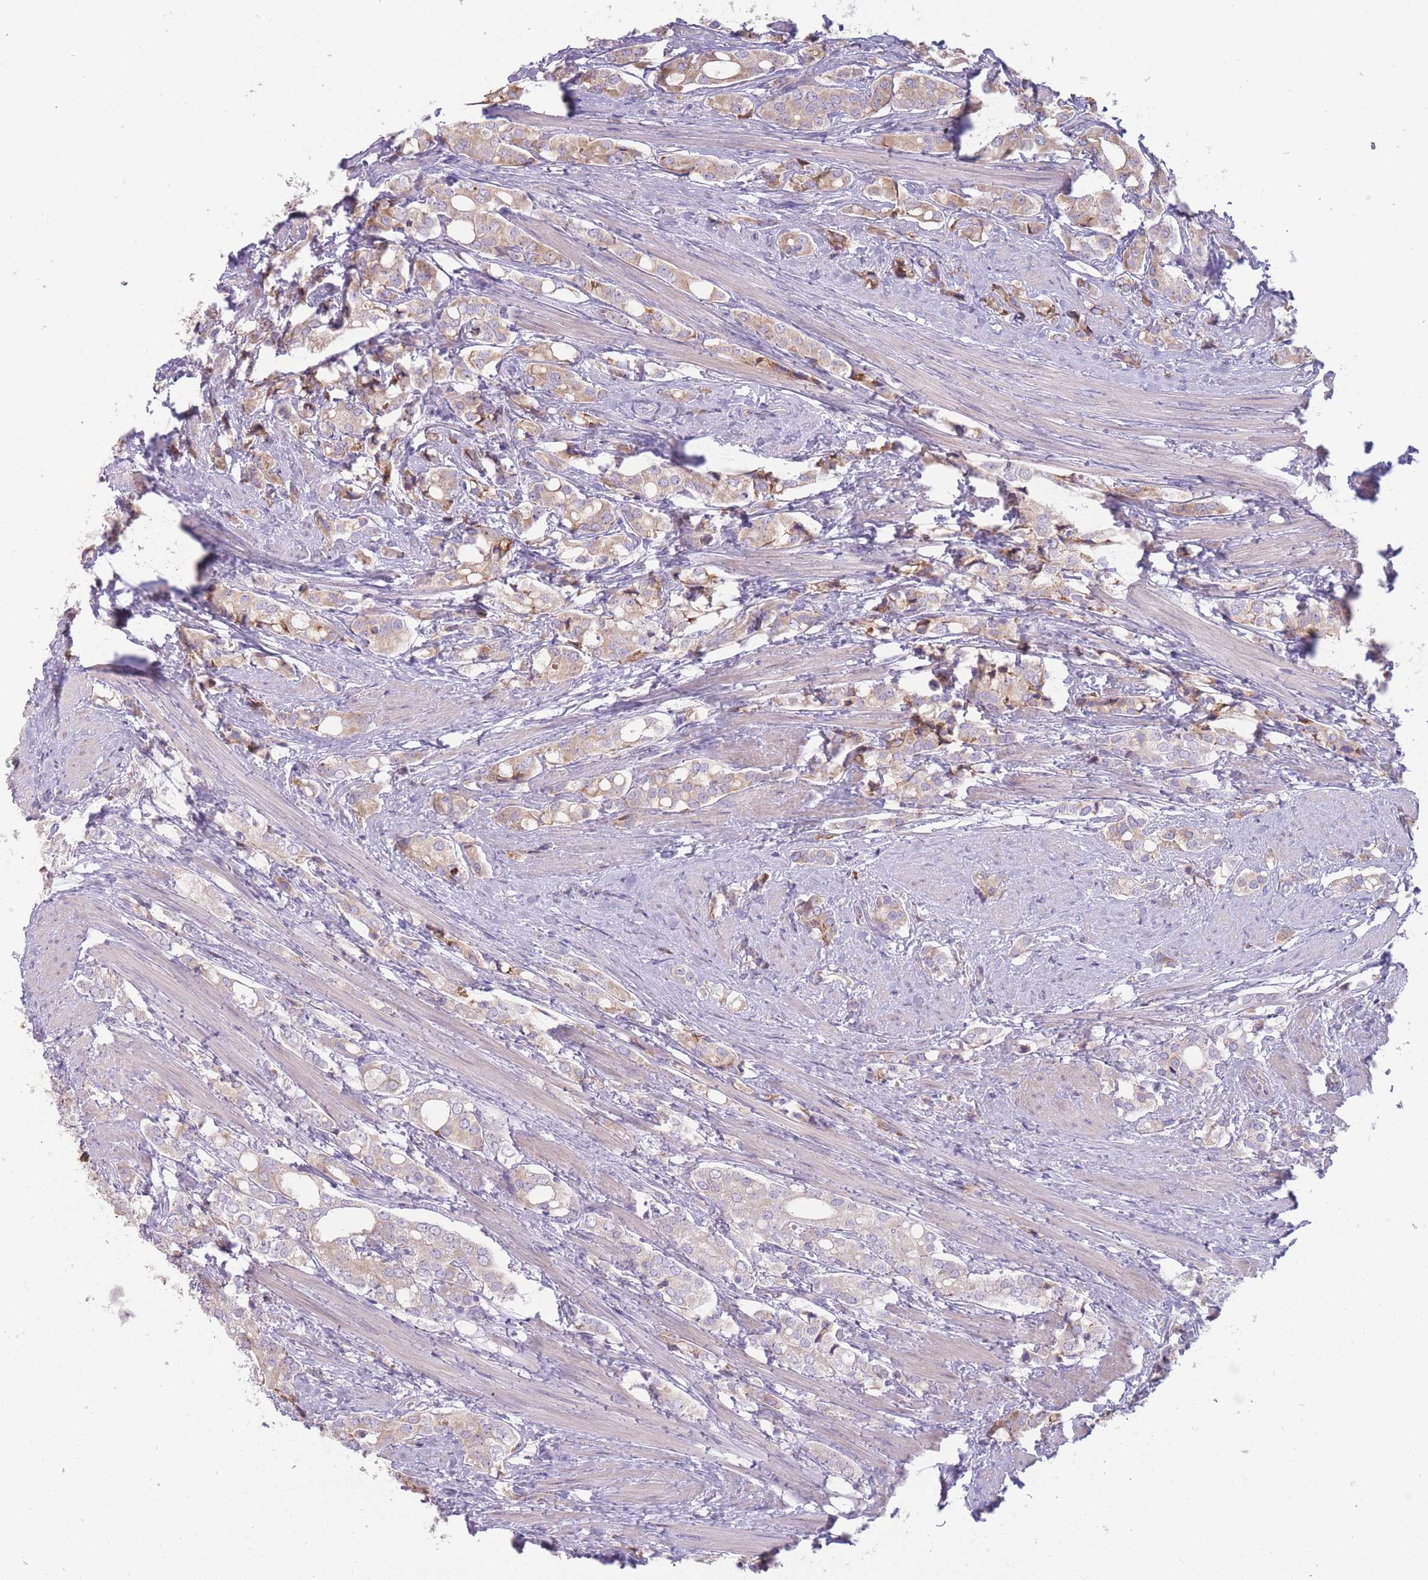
{"staining": {"intensity": "weak", "quantity": "<25%", "location": "cytoplasmic/membranous"}, "tissue": "prostate cancer", "cell_type": "Tumor cells", "image_type": "cancer", "snomed": [{"axis": "morphology", "description": "Adenocarcinoma, High grade"}, {"axis": "topography", "description": "Prostate"}], "caption": "Prostate adenocarcinoma (high-grade) was stained to show a protein in brown. There is no significant staining in tumor cells. The staining was performed using DAB (3,3'-diaminobenzidine) to visualize the protein expression in brown, while the nuclei were stained in blue with hematoxylin (Magnification: 20x).", "gene": "TRAPPC5", "patient": {"sex": "male", "age": 71}}